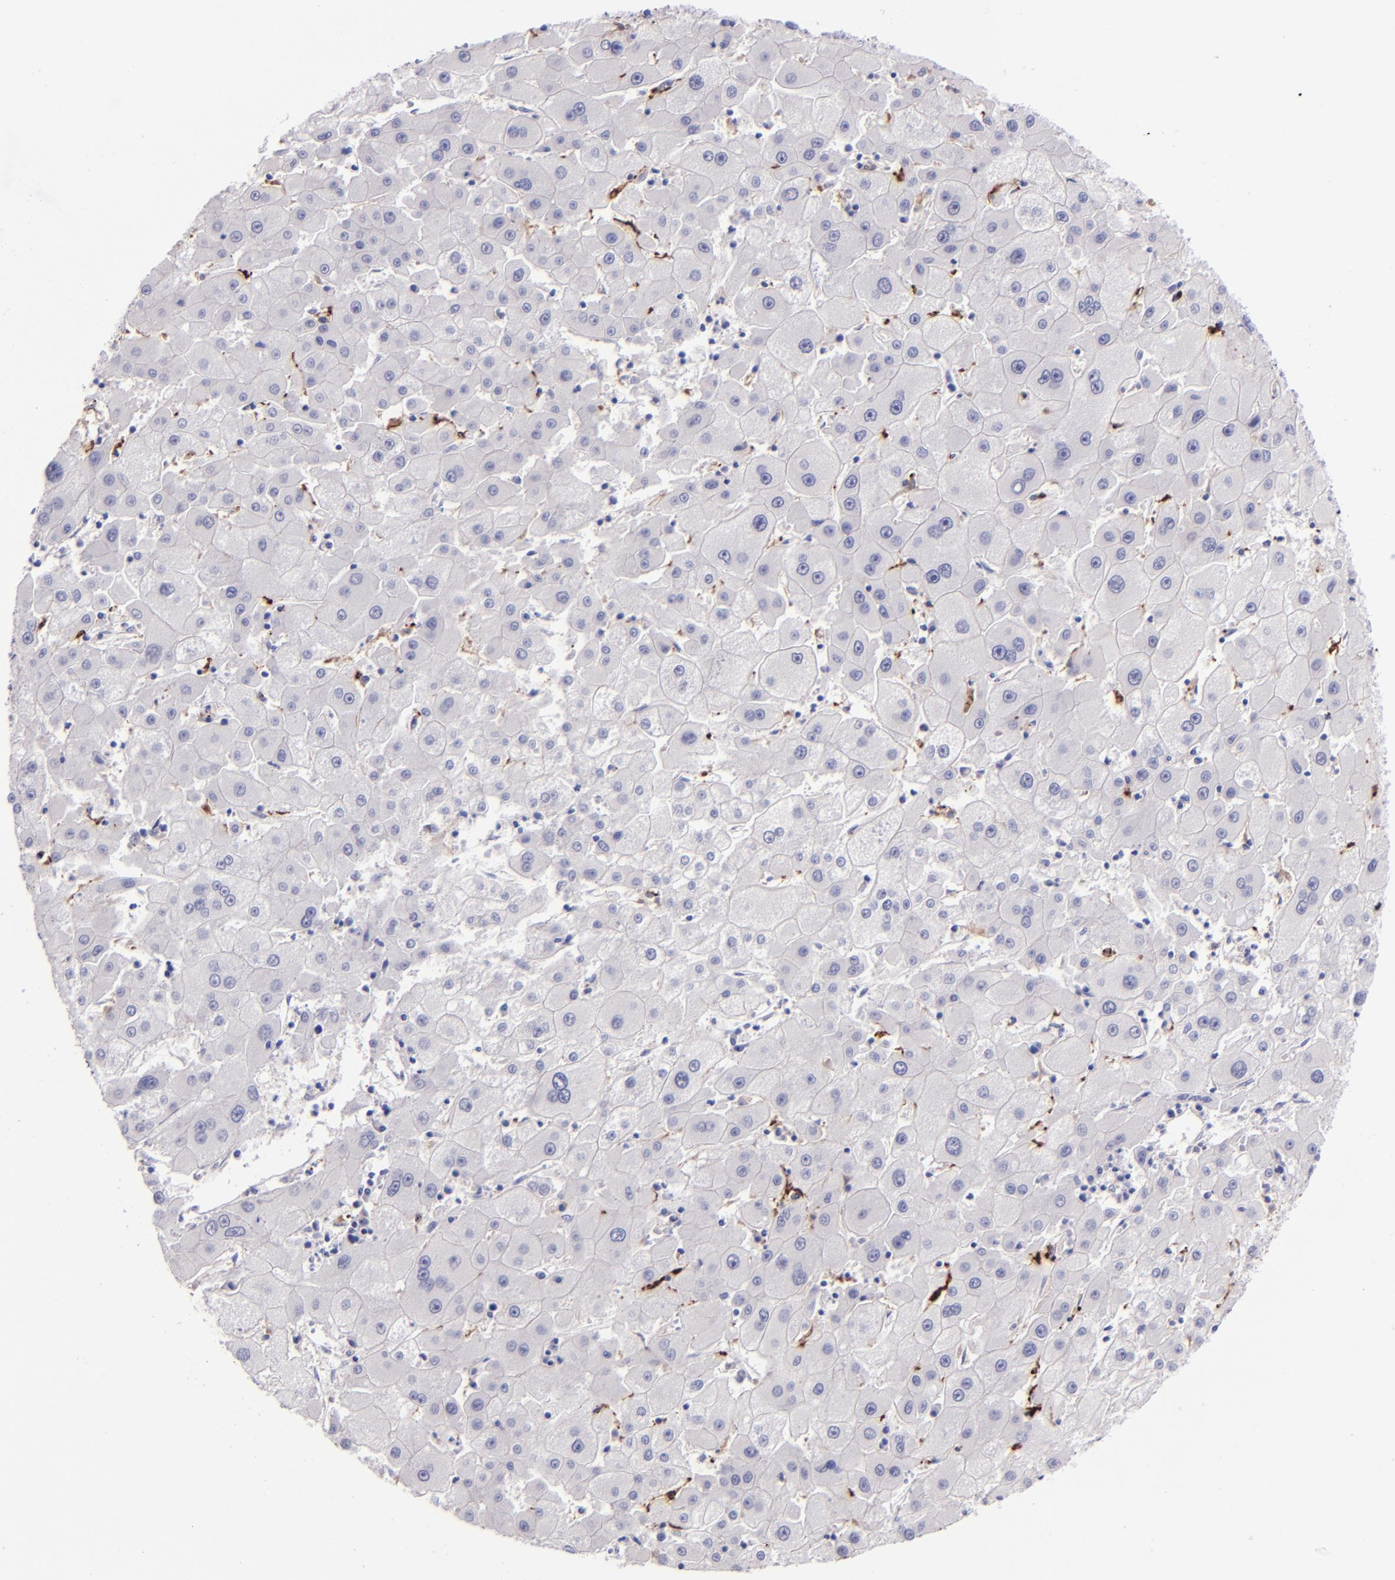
{"staining": {"intensity": "negative", "quantity": "none", "location": "none"}, "tissue": "liver cancer", "cell_type": "Tumor cells", "image_type": "cancer", "snomed": [{"axis": "morphology", "description": "Carcinoma, Hepatocellular, NOS"}, {"axis": "topography", "description": "Liver"}], "caption": "DAB (3,3'-diaminobenzidine) immunohistochemical staining of human hepatocellular carcinoma (liver) exhibits no significant expression in tumor cells.", "gene": "F13A1", "patient": {"sex": "male", "age": 72}}